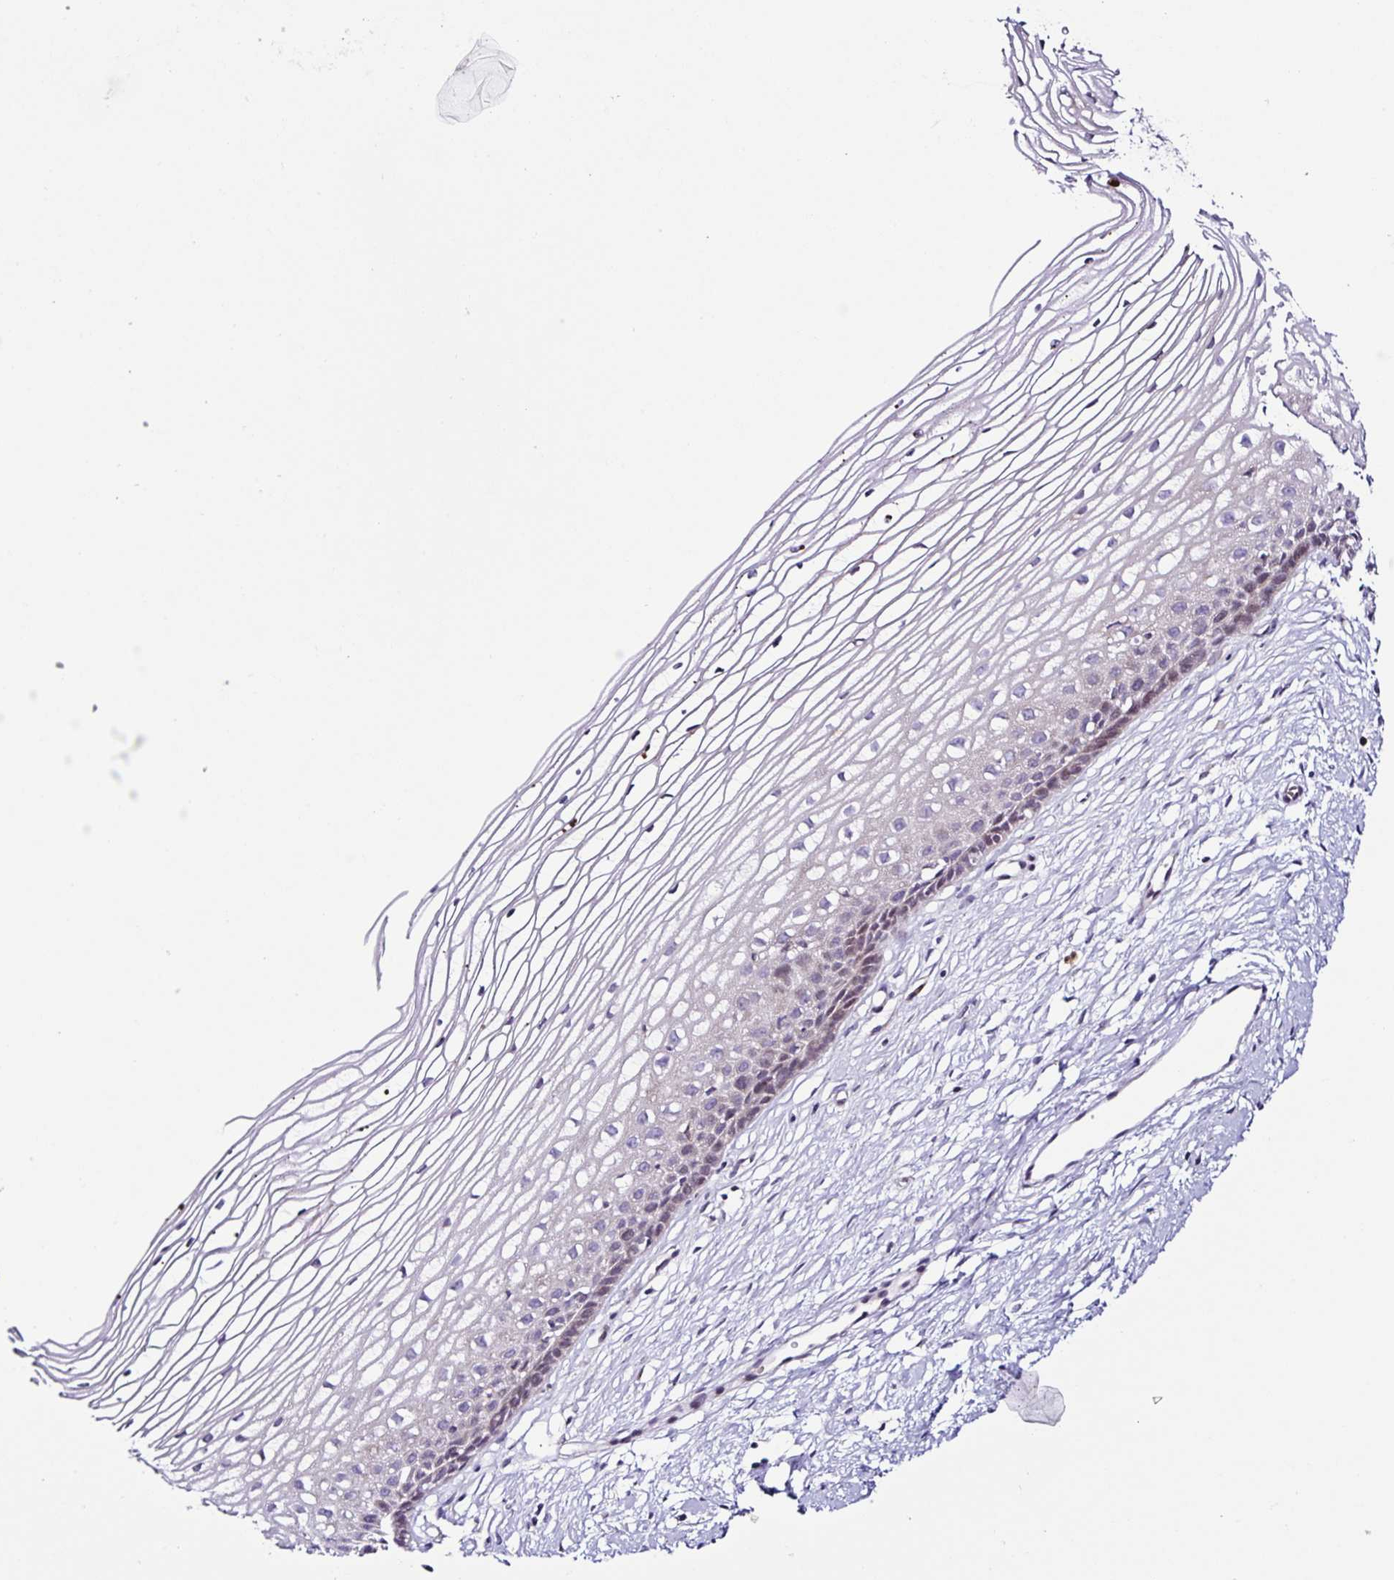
{"staining": {"intensity": "weak", "quantity": "25%-75%", "location": "cytoplasmic/membranous"}, "tissue": "cervix", "cell_type": "Glandular cells", "image_type": "normal", "snomed": [{"axis": "morphology", "description": "Normal tissue, NOS"}, {"axis": "topography", "description": "Cervix"}], "caption": "High-power microscopy captured an immunohistochemistry histopathology image of benign cervix, revealing weak cytoplasmic/membranous staining in approximately 25%-75% of glandular cells.", "gene": "RNFT2", "patient": {"sex": "female", "age": 40}}